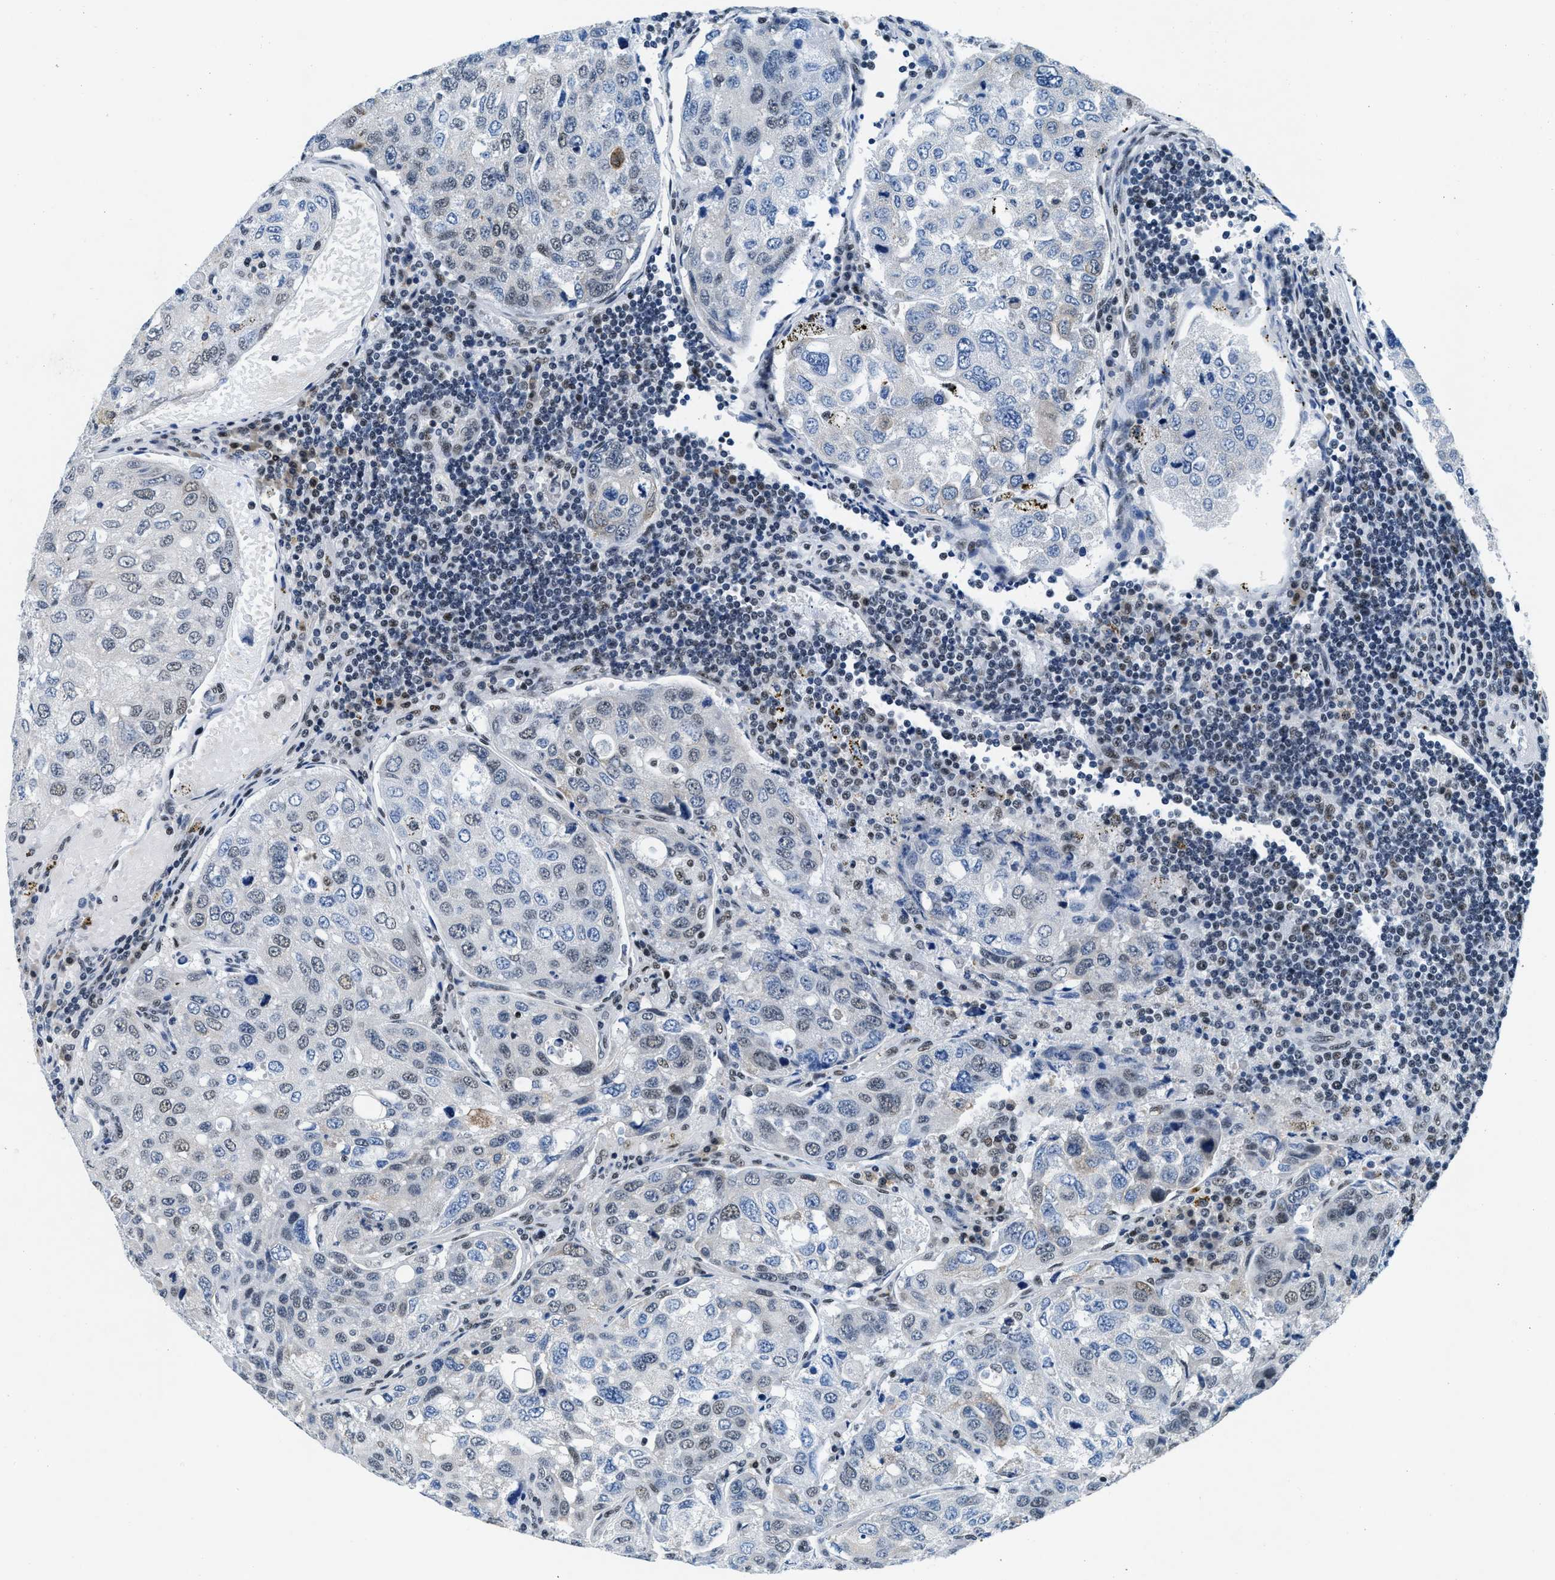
{"staining": {"intensity": "weak", "quantity": "<25%", "location": "cytoplasmic/membranous,nuclear"}, "tissue": "urothelial cancer", "cell_type": "Tumor cells", "image_type": "cancer", "snomed": [{"axis": "morphology", "description": "Urothelial carcinoma, High grade"}, {"axis": "topography", "description": "Lymph node"}, {"axis": "topography", "description": "Urinary bladder"}], "caption": "The micrograph displays no staining of tumor cells in urothelial cancer.", "gene": "ATF2", "patient": {"sex": "male", "age": 51}}